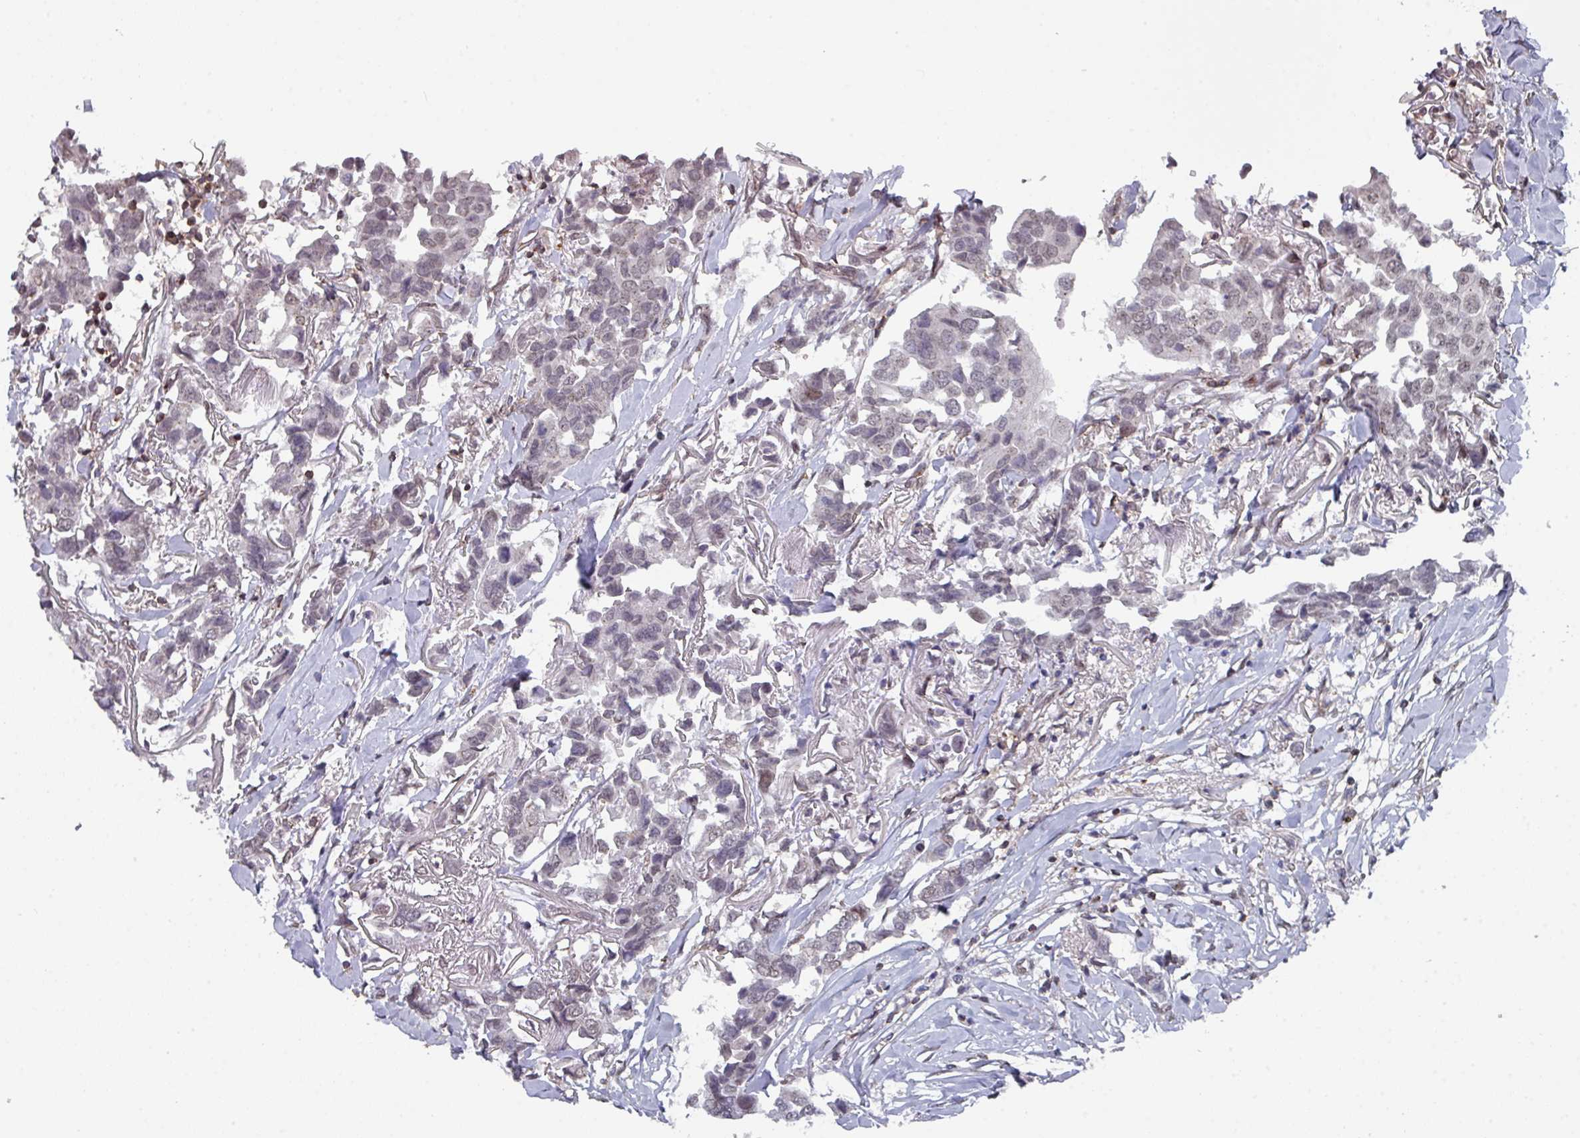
{"staining": {"intensity": "weak", "quantity": "<25%", "location": "nuclear"}, "tissue": "breast cancer", "cell_type": "Tumor cells", "image_type": "cancer", "snomed": [{"axis": "morphology", "description": "Duct carcinoma"}, {"axis": "topography", "description": "Breast"}], "caption": "An image of breast cancer stained for a protein shows no brown staining in tumor cells.", "gene": "RASAL3", "patient": {"sex": "female", "age": 80}}